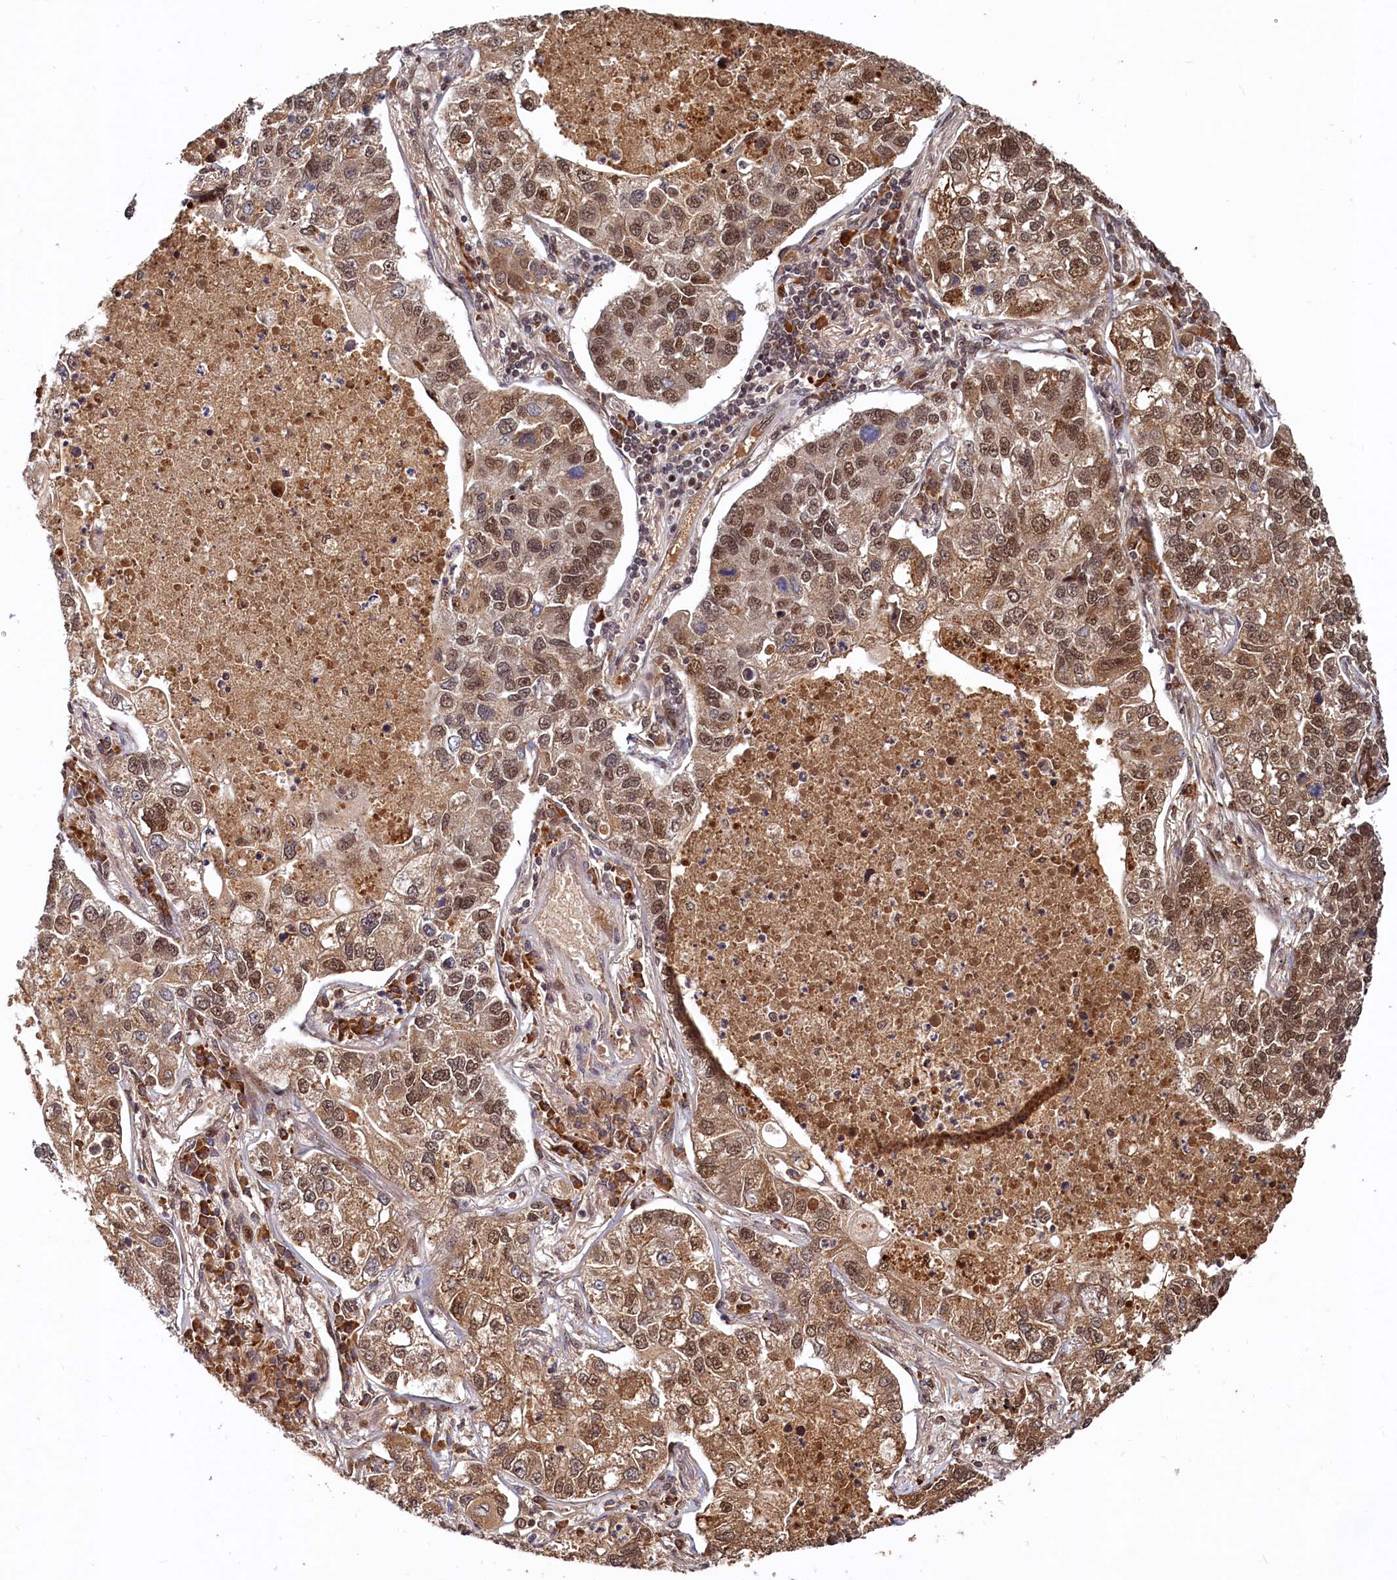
{"staining": {"intensity": "moderate", "quantity": ">75%", "location": "nuclear"}, "tissue": "lung cancer", "cell_type": "Tumor cells", "image_type": "cancer", "snomed": [{"axis": "morphology", "description": "Adenocarcinoma, NOS"}, {"axis": "topography", "description": "Lung"}], "caption": "This is a photomicrograph of IHC staining of lung adenocarcinoma, which shows moderate expression in the nuclear of tumor cells.", "gene": "TRAPPC4", "patient": {"sex": "male", "age": 49}}